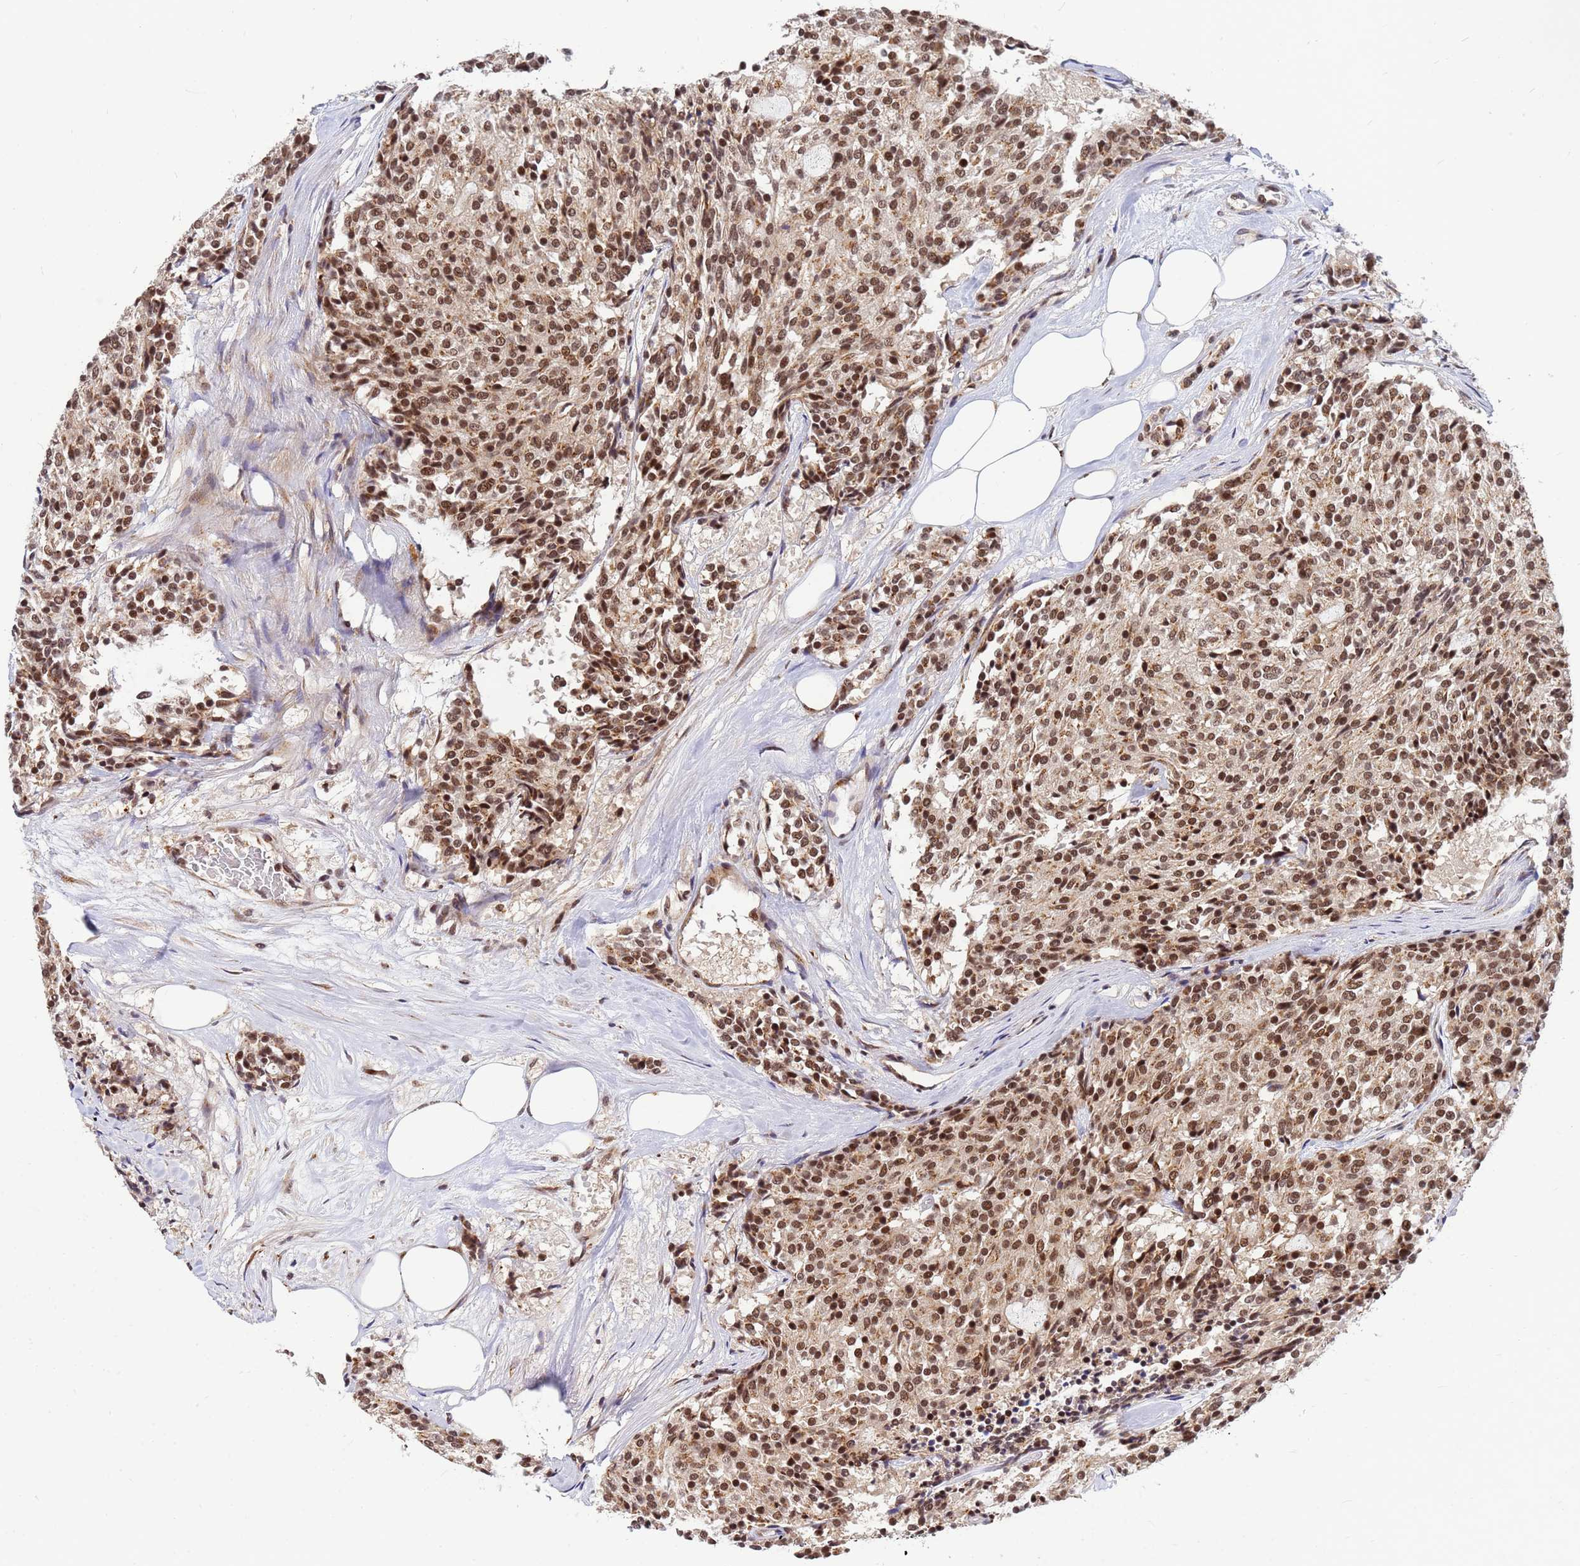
{"staining": {"intensity": "strong", "quantity": ">75%", "location": "cytoplasmic/membranous,nuclear"}, "tissue": "carcinoid", "cell_type": "Tumor cells", "image_type": "cancer", "snomed": [{"axis": "morphology", "description": "Carcinoid, malignant, NOS"}, {"axis": "topography", "description": "Pancreas"}], "caption": "The histopathology image reveals a brown stain indicating the presence of a protein in the cytoplasmic/membranous and nuclear of tumor cells in malignant carcinoid.", "gene": "NCBP2", "patient": {"sex": "female", "age": 54}}